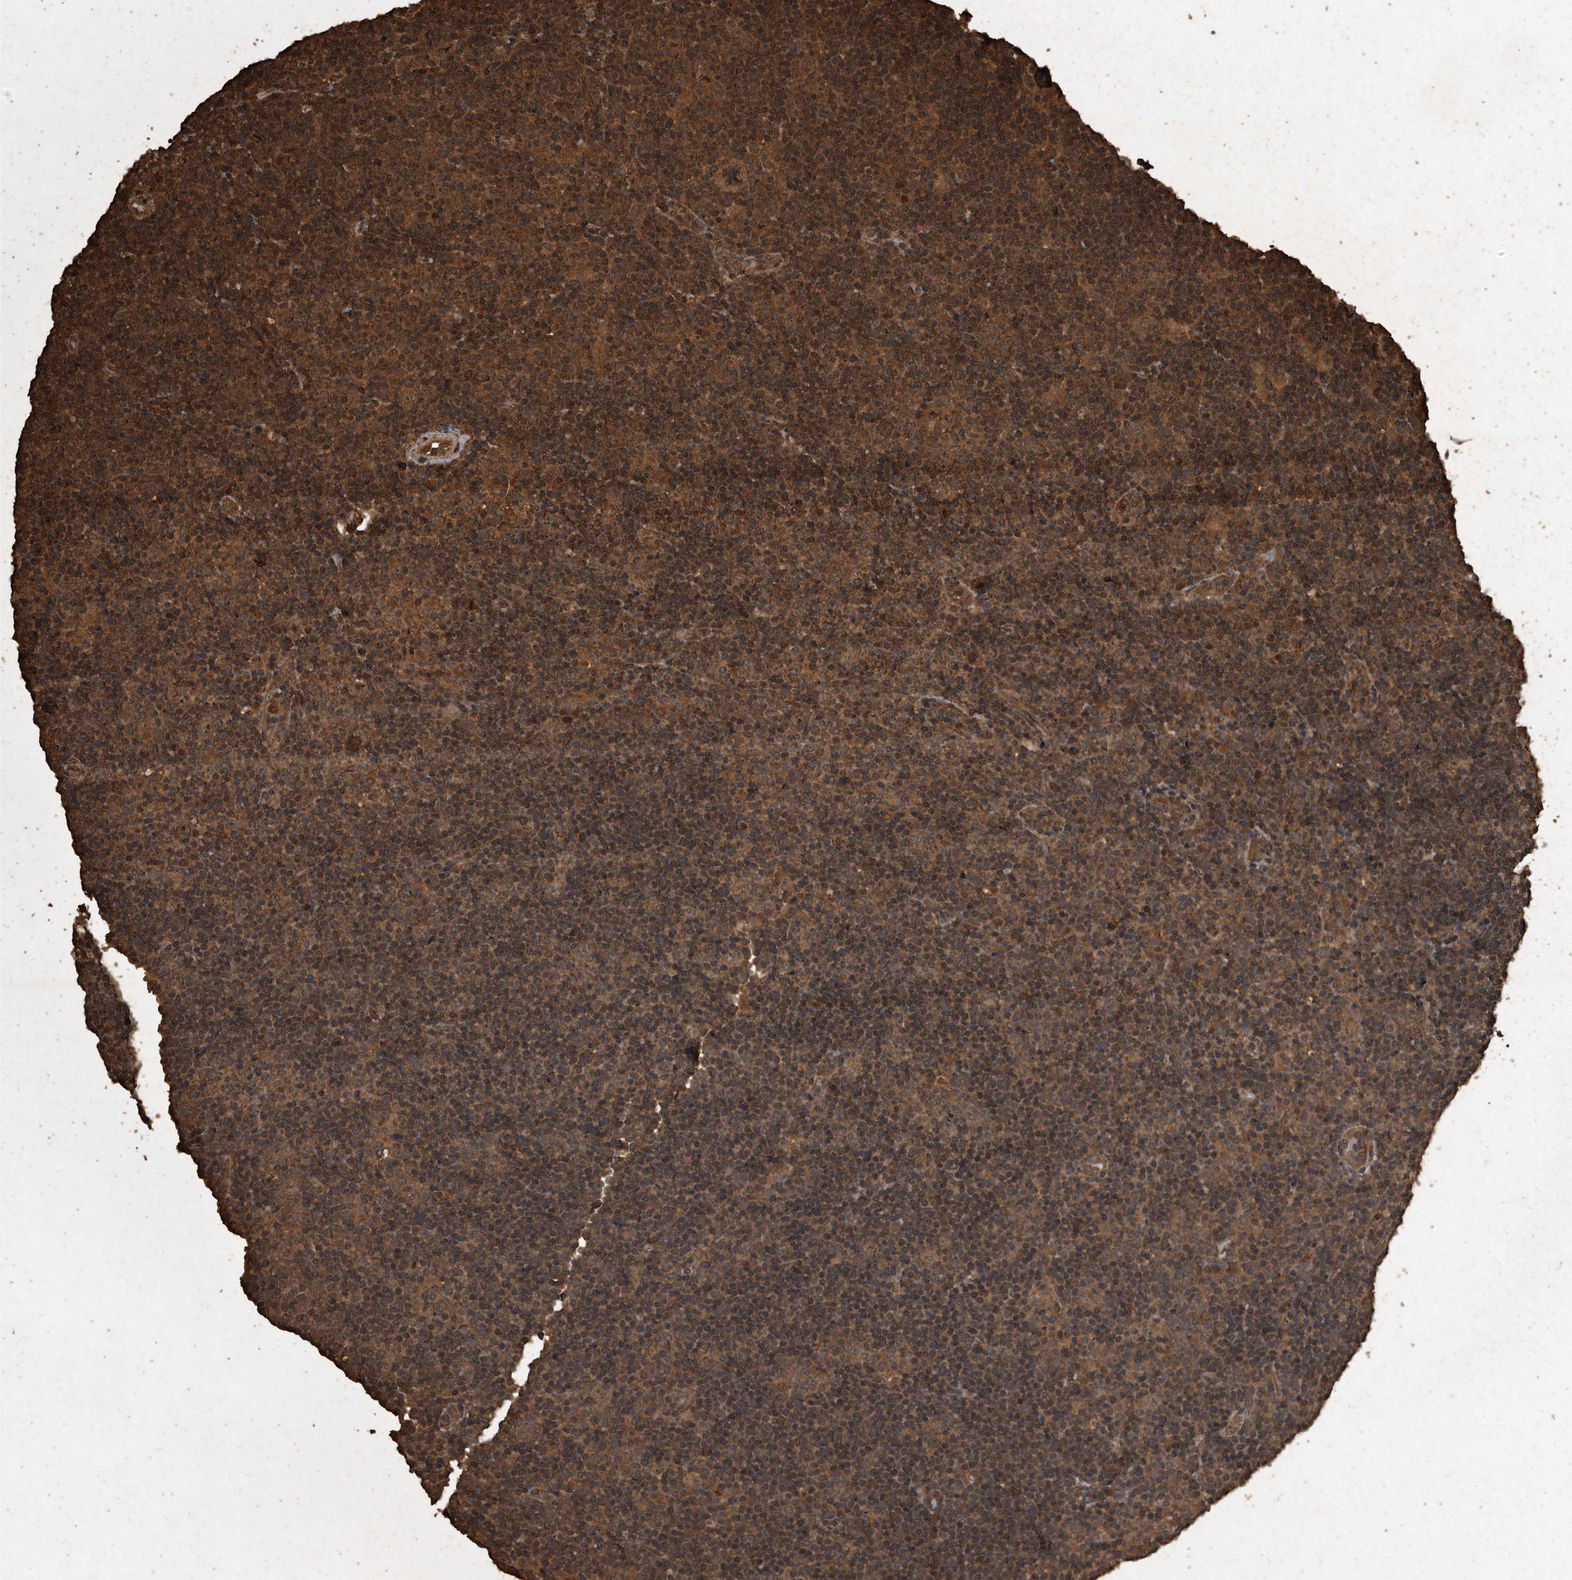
{"staining": {"intensity": "moderate", "quantity": ">75%", "location": "cytoplasmic/membranous"}, "tissue": "lymphoma", "cell_type": "Tumor cells", "image_type": "cancer", "snomed": [{"axis": "morphology", "description": "Hodgkin's disease, NOS"}, {"axis": "topography", "description": "Lymph node"}], "caption": "Human Hodgkin's disease stained with a protein marker demonstrates moderate staining in tumor cells.", "gene": "CFLAR", "patient": {"sex": "female", "age": 57}}